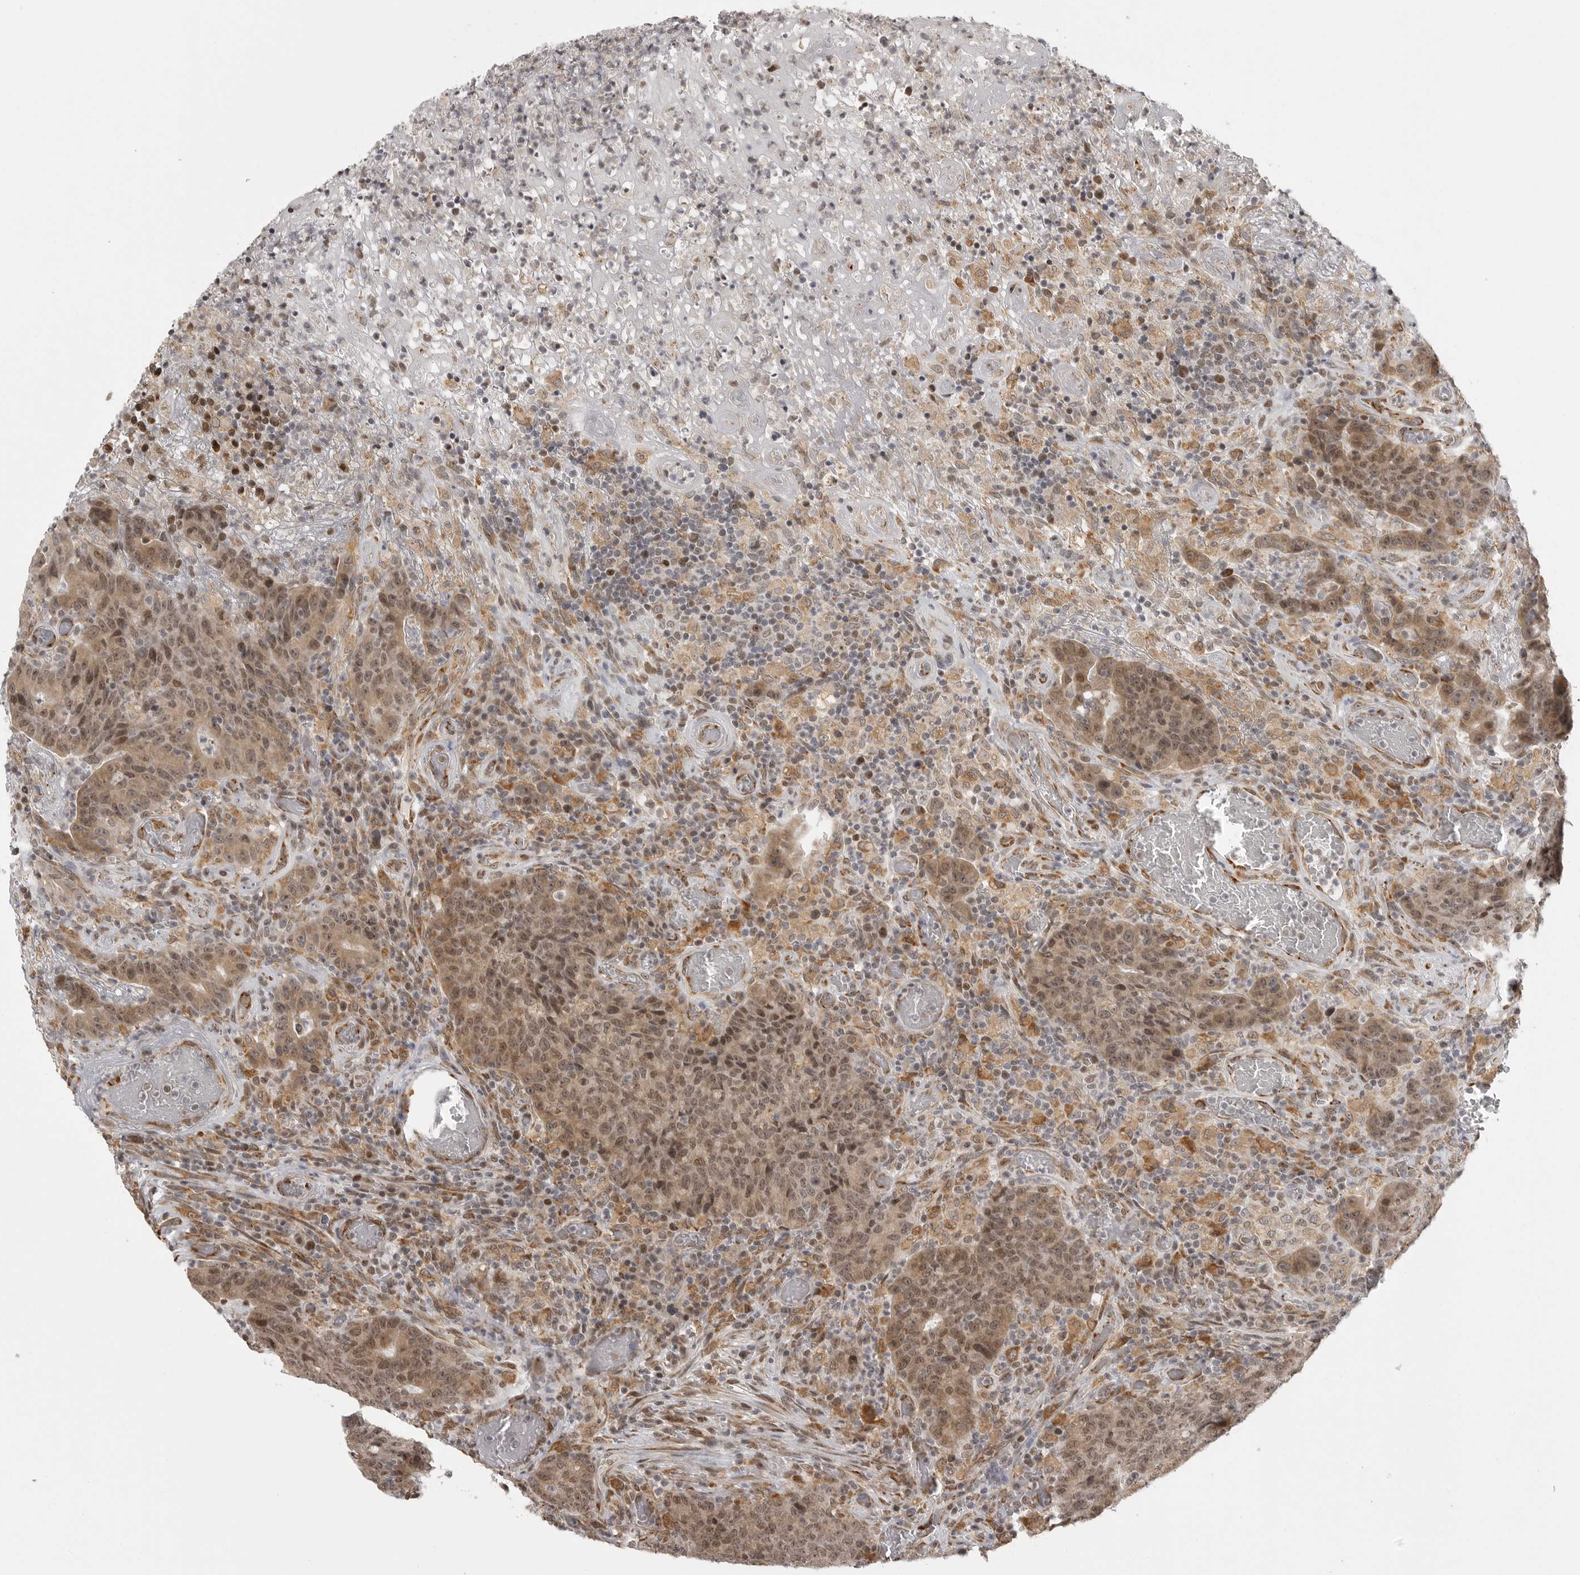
{"staining": {"intensity": "moderate", "quantity": ">75%", "location": "cytoplasmic/membranous,nuclear"}, "tissue": "colorectal cancer", "cell_type": "Tumor cells", "image_type": "cancer", "snomed": [{"axis": "morphology", "description": "Adenocarcinoma, NOS"}, {"axis": "topography", "description": "Colon"}], "caption": "Immunohistochemistry (DAB (3,3'-diaminobenzidine)) staining of human colorectal adenocarcinoma demonstrates moderate cytoplasmic/membranous and nuclear protein positivity in about >75% of tumor cells.", "gene": "ISG20L2", "patient": {"sex": "female", "age": 75}}